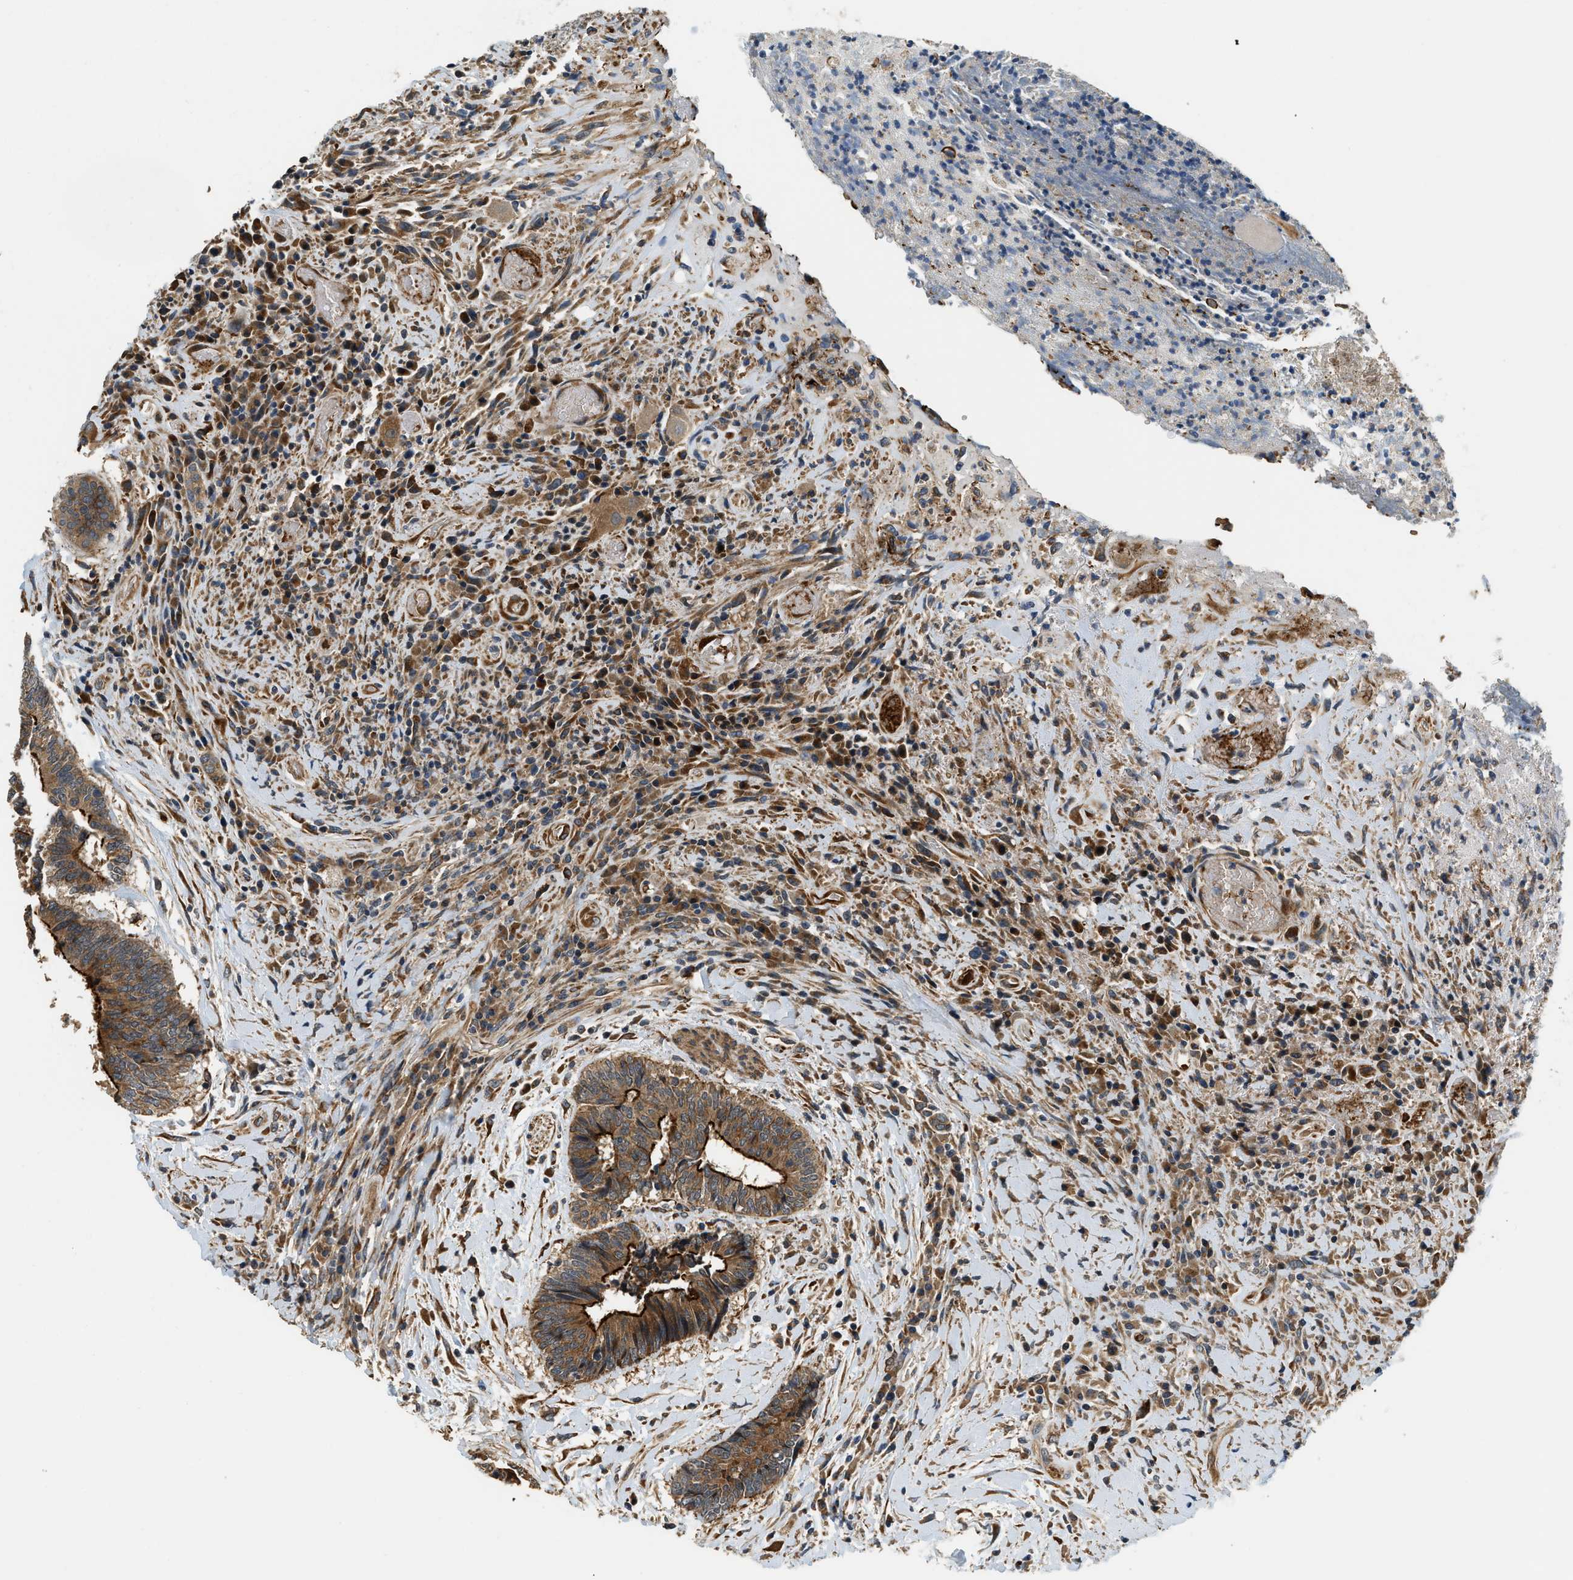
{"staining": {"intensity": "strong", "quantity": ">75%", "location": "cytoplasmic/membranous"}, "tissue": "colorectal cancer", "cell_type": "Tumor cells", "image_type": "cancer", "snomed": [{"axis": "morphology", "description": "Adenocarcinoma, NOS"}, {"axis": "topography", "description": "Rectum"}], "caption": "Colorectal cancer (adenocarcinoma) stained with a brown dye displays strong cytoplasmic/membranous positive staining in about >75% of tumor cells.", "gene": "ALOX12", "patient": {"sex": "male", "age": 63}}